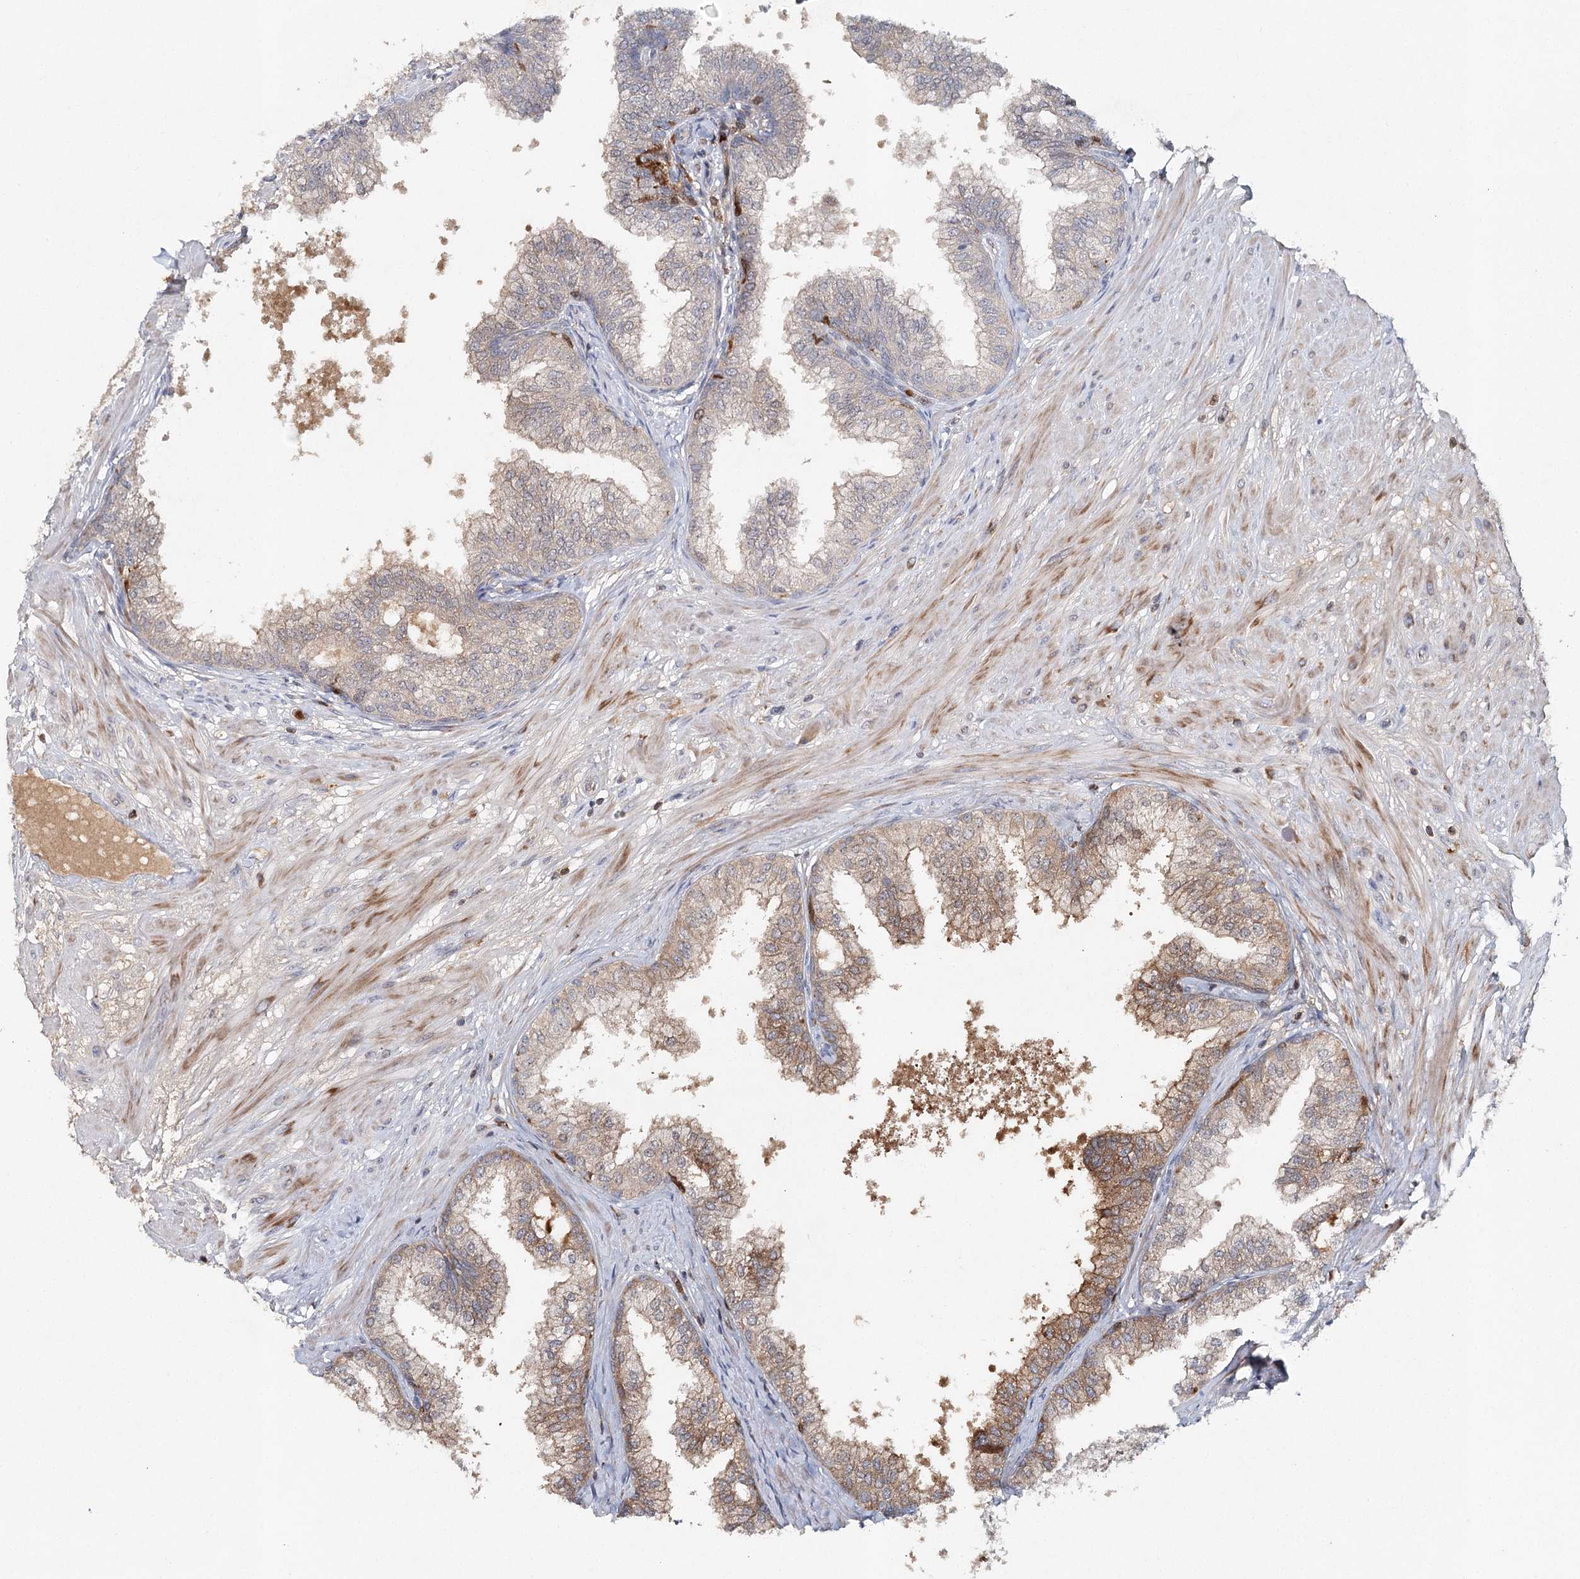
{"staining": {"intensity": "moderate", "quantity": "25%-75%", "location": "cytoplasmic/membranous"}, "tissue": "prostate", "cell_type": "Glandular cells", "image_type": "normal", "snomed": [{"axis": "morphology", "description": "Normal tissue, NOS"}, {"axis": "topography", "description": "Prostate"}], "caption": "Immunohistochemistry (IHC) image of normal prostate: human prostate stained using immunohistochemistry (IHC) shows medium levels of moderate protein expression localized specifically in the cytoplasmic/membranous of glandular cells, appearing as a cytoplasmic/membranous brown color.", "gene": "SLC41A2", "patient": {"sex": "male", "age": 60}}